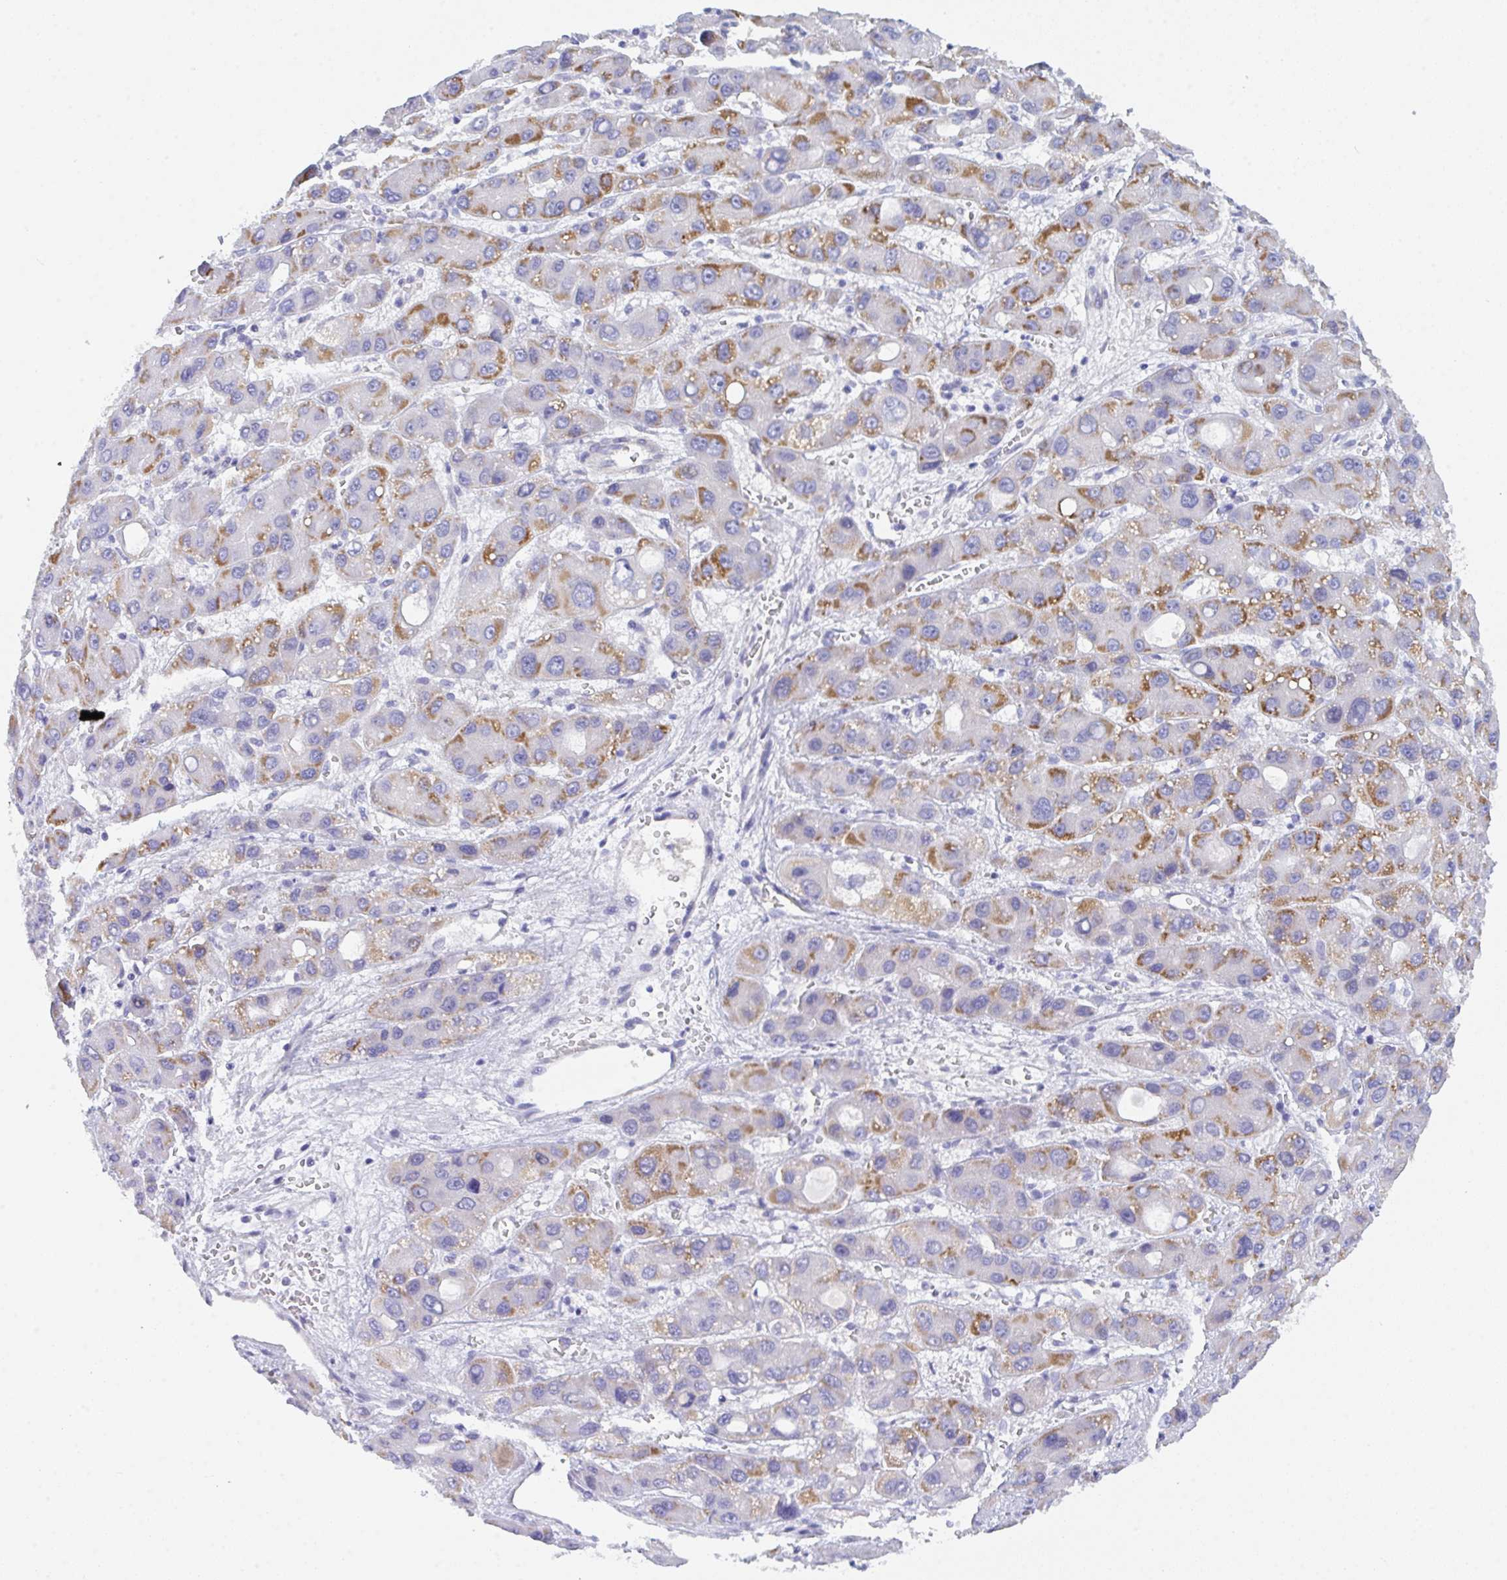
{"staining": {"intensity": "moderate", "quantity": "25%-75%", "location": "cytoplasmic/membranous"}, "tissue": "liver cancer", "cell_type": "Tumor cells", "image_type": "cancer", "snomed": [{"axis": "morphology", "description": "Carcinoma, Hepatocellular, NOS"}, {"axis": "topography", "description": "Liver"}], "caption": "Hepatocellular carcinoma (liver) was stained to show a protein in brown. There is medium levels of moderate cytoplasmic/membranous expression in approximately 25%-75% of tumor cells. (brown staining indicates protein expression, while blue staining denotes nuclei).", "gene": "CEP170B", "patient": {"sex": "male", "age": 55}}